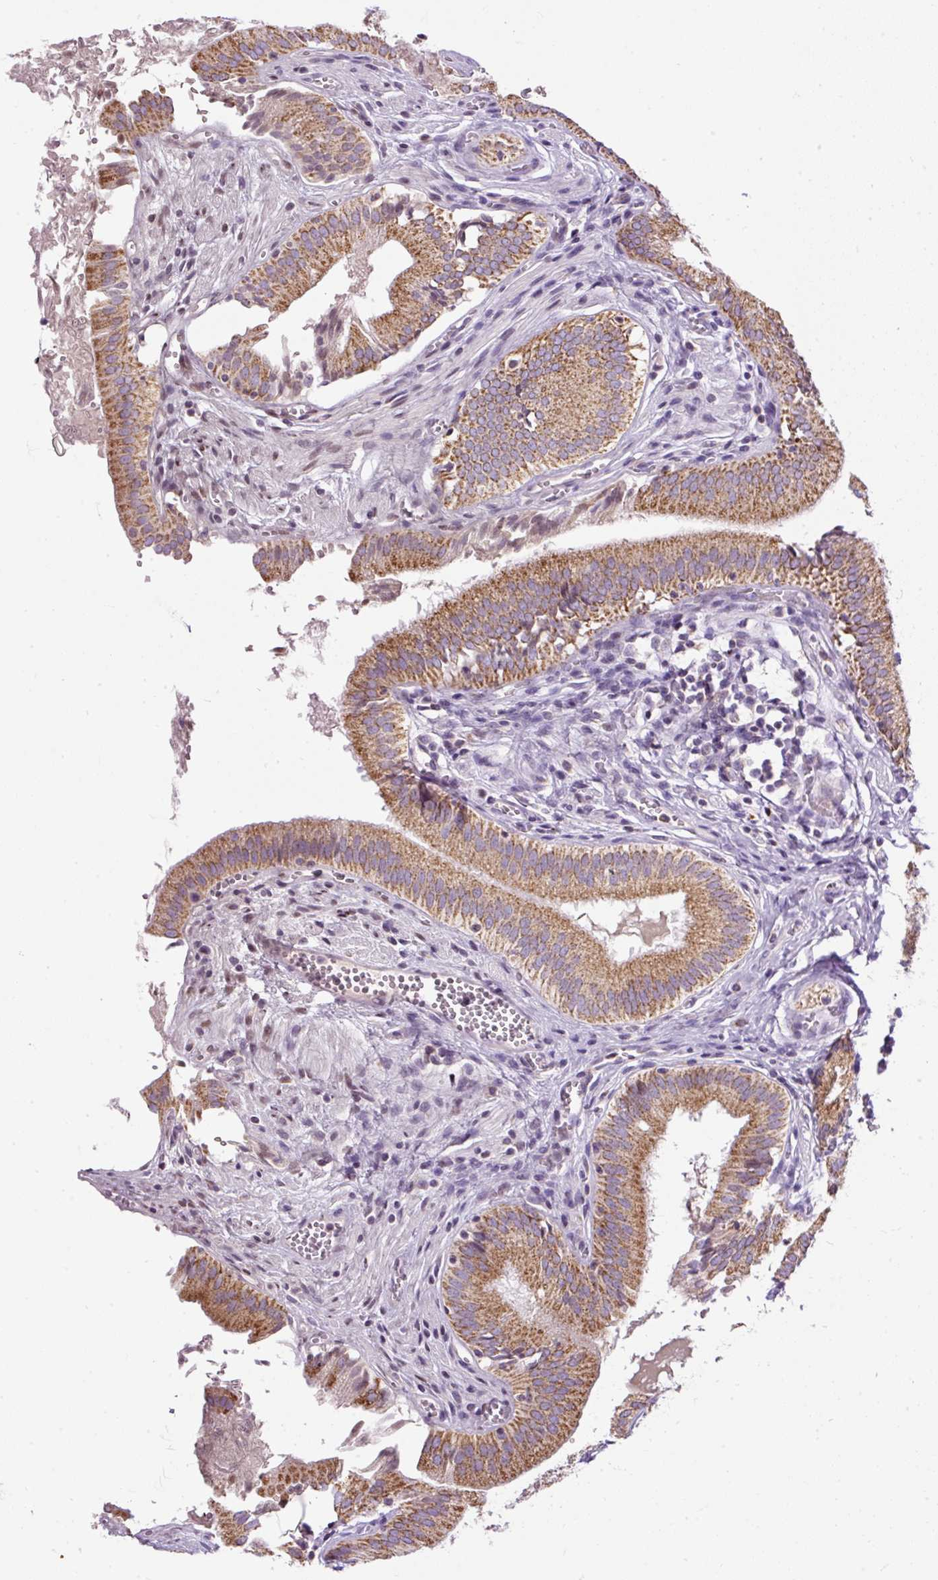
{"staining": {"intensity": "strong", "quantity": ">75%", "location": "cytoplasmic/membranous"}, "tissue": "gallbladder", "cell_type": "Glandular cells", "image_type": "normal", "snomed": [{"axis": "morphology", "description": "Normal tissue, NOS"}, {"axis": "topography", "description": "Gallbladder"}, {"axis": "topography", "description": "Peripheral nerve tissue"}], "caption": "Immunohistochemistry of benign human gallbladder reveals high levels of strong cytoplasmic/membranous staining in about >75% of glandular cells.", "gene": "FMC1", "patient": {"sex": "male", "age": 17}}